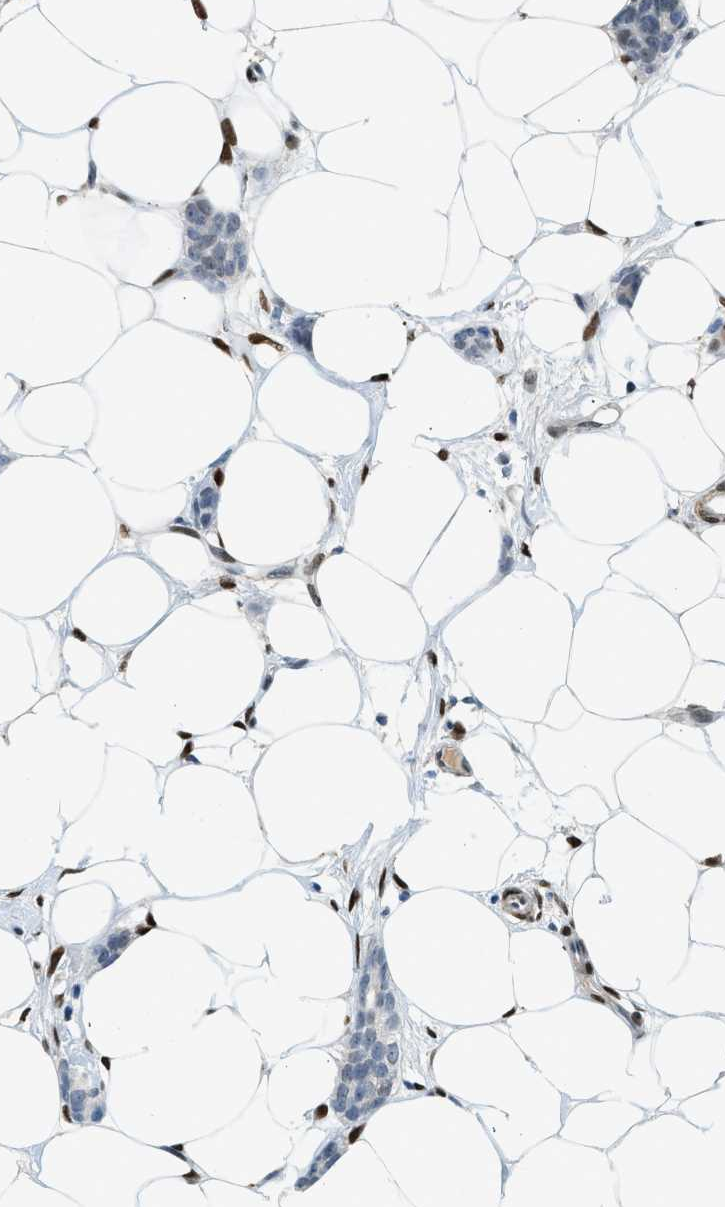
{"staining": {"intensity": "negative", "quantity": "none", "location": "none"}, "tissue": "breast cancer", "cell_type": "Tumor cells", "image_type": "cancer", "snomed": [{"axis": "morphology", "description": "Lobular carcinoma"}, {"axis": "topography", "description": "Skin"}, {"axis": "topography", "description": "Breast"}], "caption": "The image demonstrates no staining of tumor cells in breast lobular carcinoma.", "gene": "ZBTB20", "patient": {"sex": "female", "age": 46}}